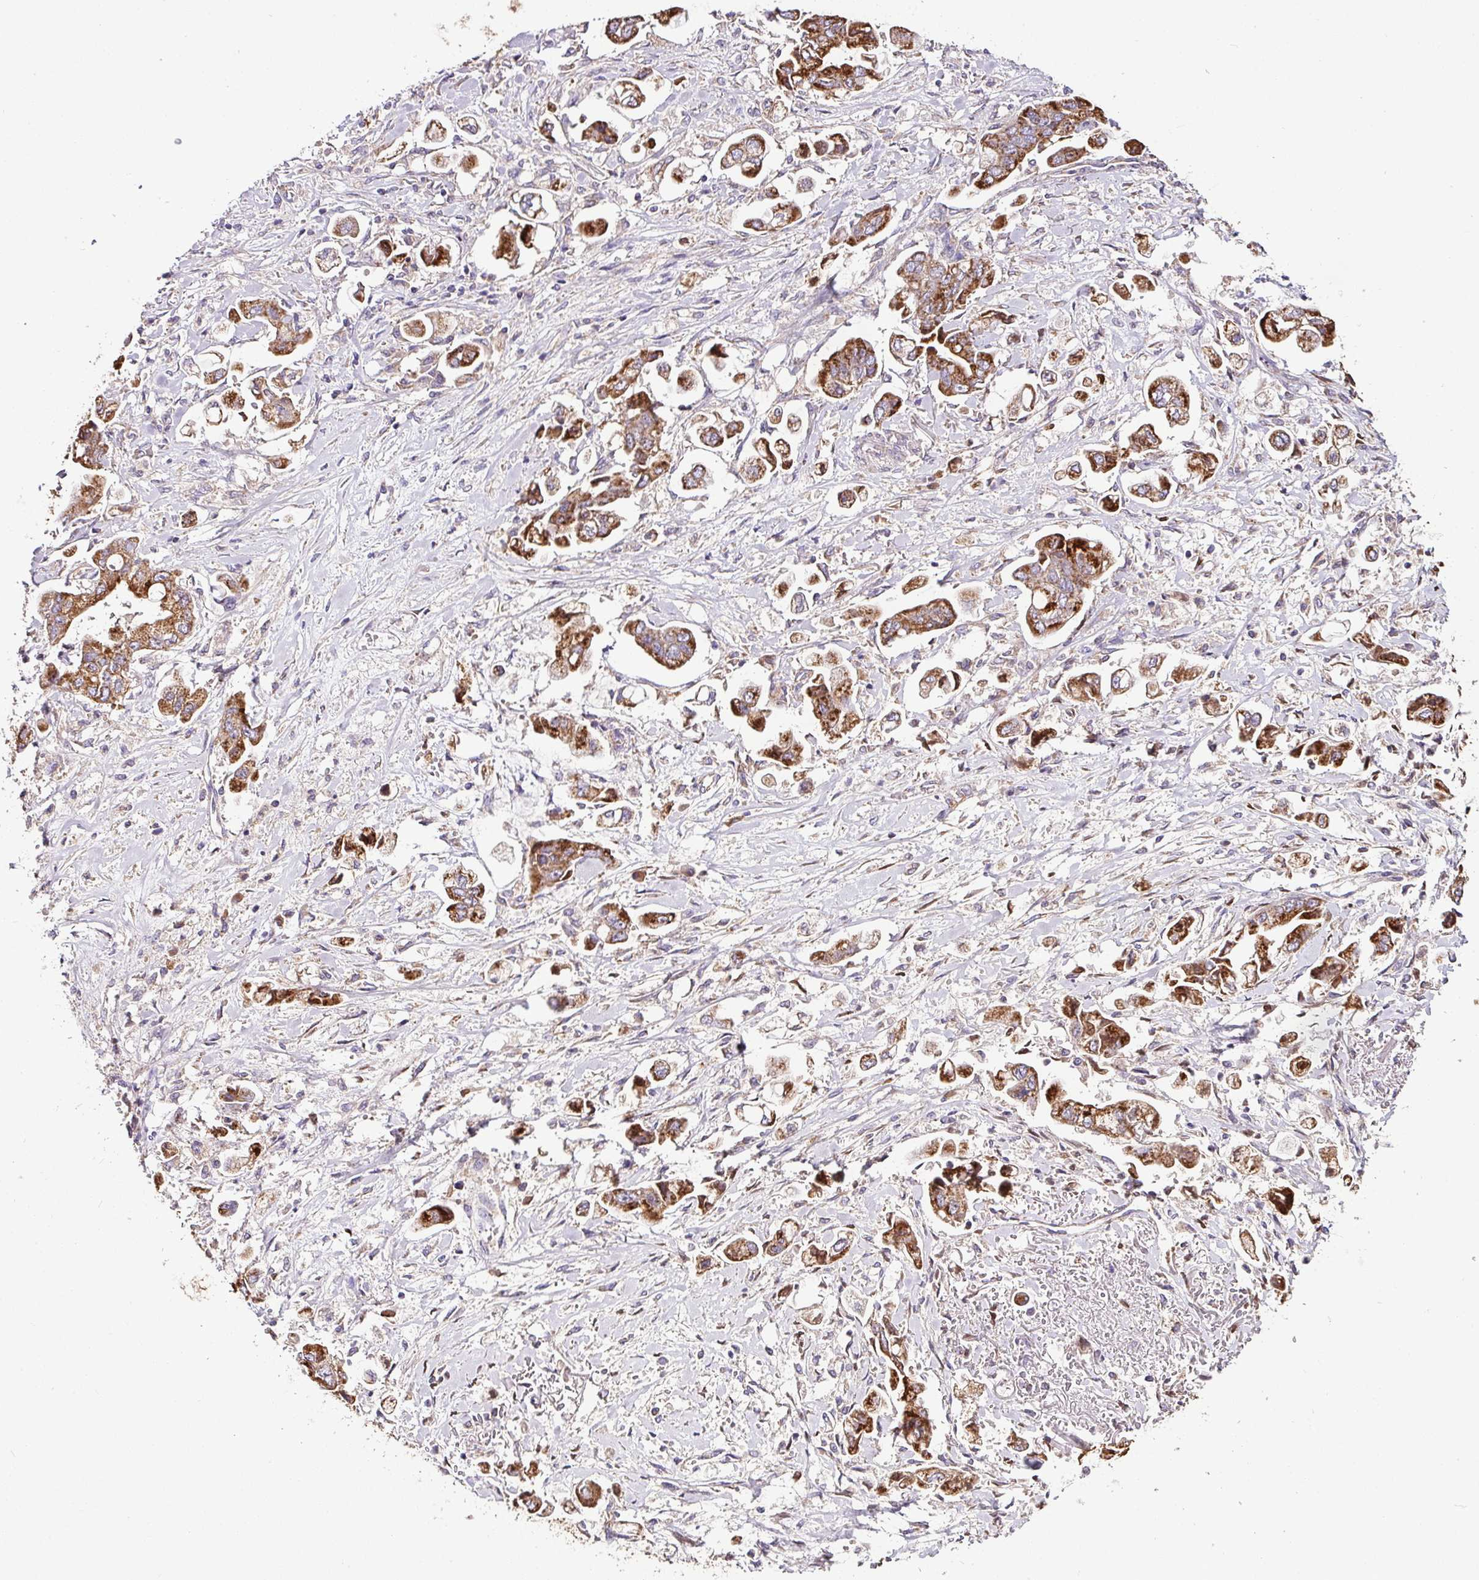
{"staining": {"intensity": "strong", "quantity": ">75%", "location": "cytoplasmic/membranous"}, "tissue": "stomach cancer", "cell_type": "Tumor cells", "image_type": "cancer", "snomed": [{"axis": "morphology", "description": "Adenocarcinoma, NOS"}, {"axis": "topography", "description": "Stomach"}], "caption": "Tumor cells reveal high levels of strong cytoplasmic/membranous expression in about >75% of cells in stomach adenocarcinoma. The staining was performed using DAB, with brown indicating positive protein expression. Nuclei are stained blue with hematoxylin.", "gene": "CPD", "patient": {"sex": "male", "age": 62}}